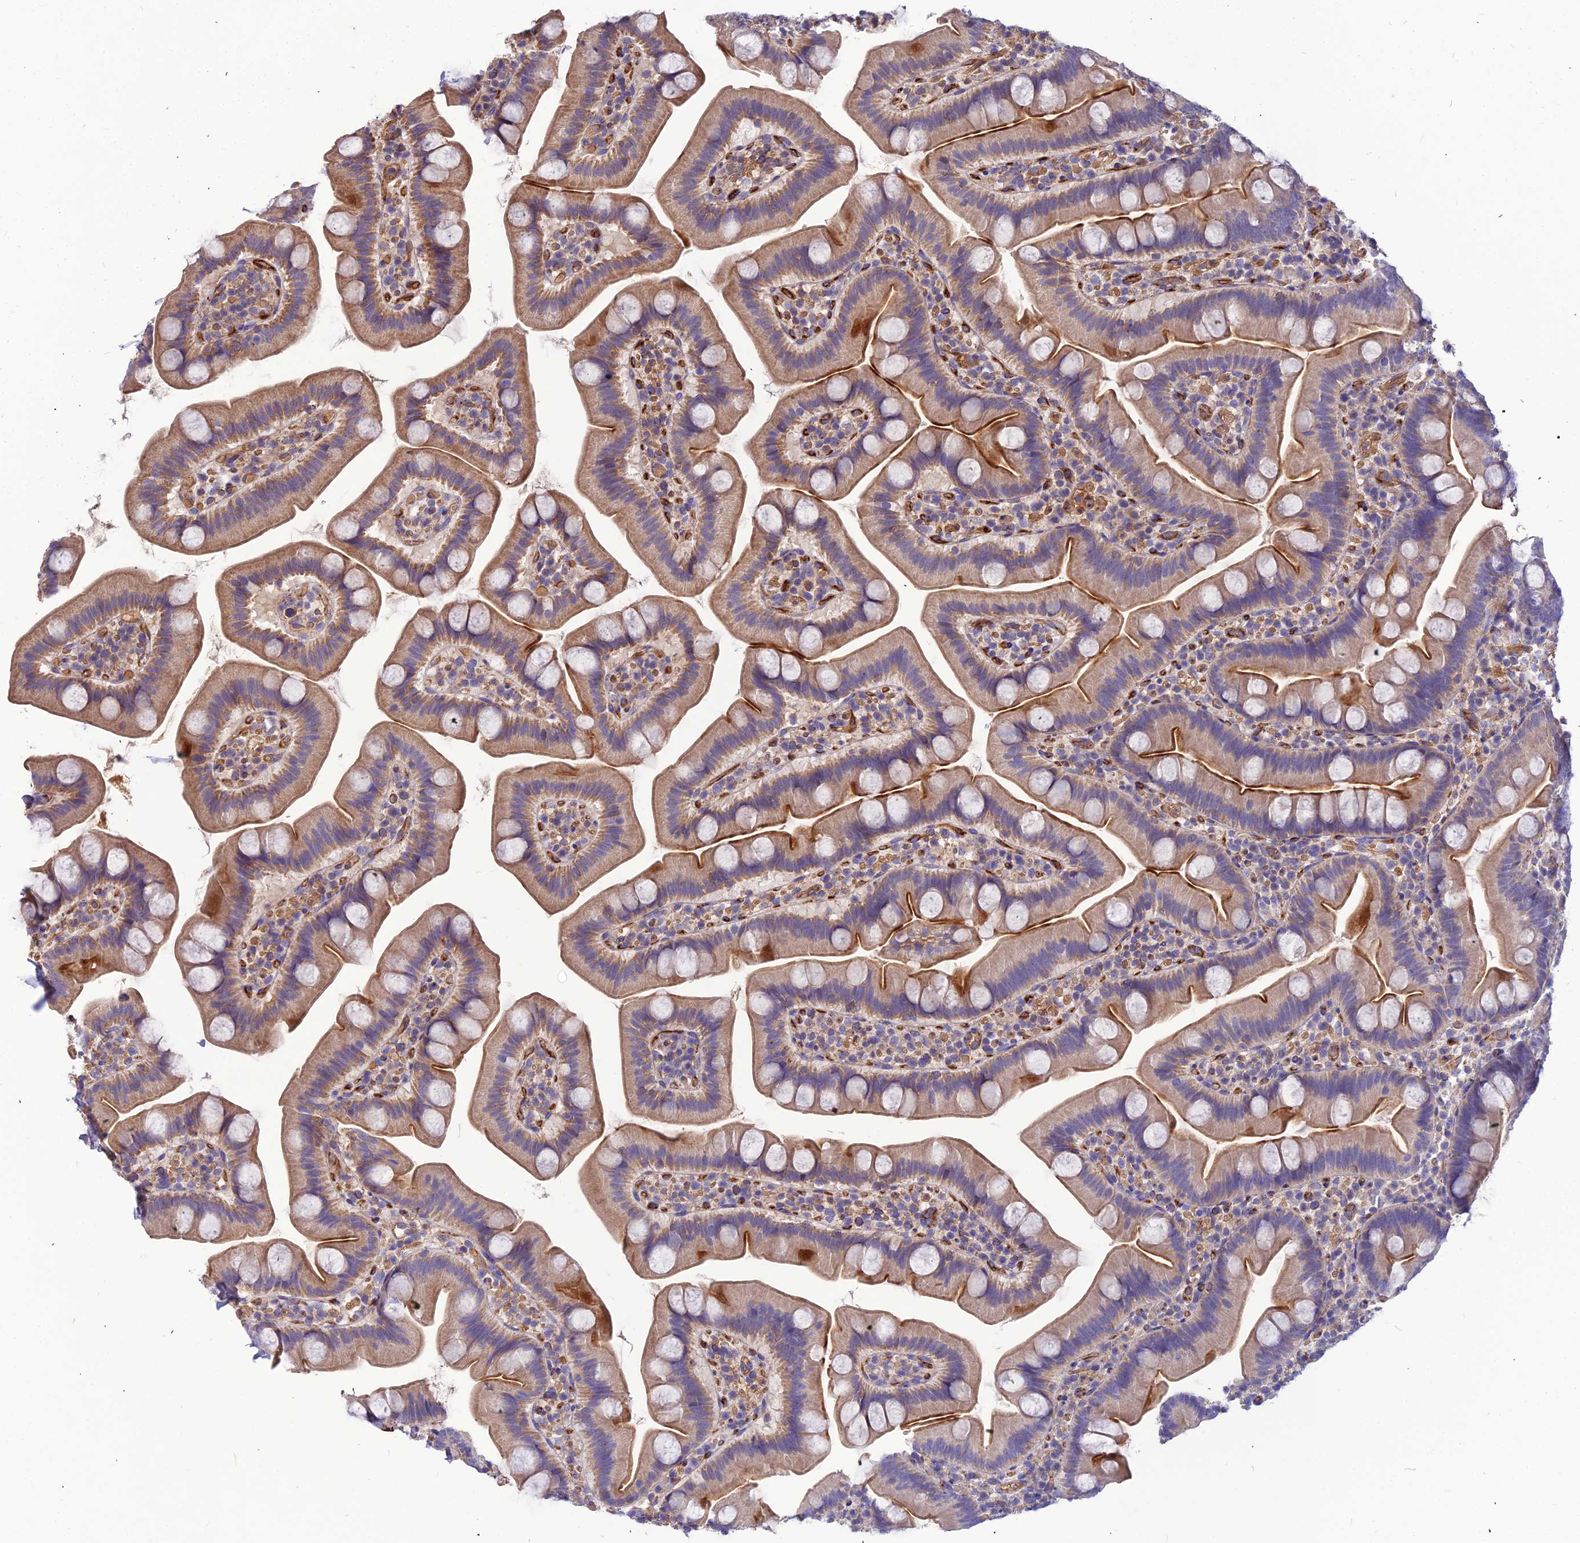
{"staining": {"intensity": "moderate", "quantity": ">75%", "location": "cytoplasmic/membranous"}, "tissue": "small intestine", "cell_type": "Glandular cells", "image_type": "normal", "snomed": [{"axis": "morphology", "description": "Normal tissue, NOS"}, {"axis": "topography", "description": "Small intestine"}], "caption": "Small intestine stained for a protein reveals moderate cytoplasmic/membranous positivity in glandular cells. (Brightfield microscopy of DAB IHC at high magnification).", "gene": "ASPHD1", "patient": {"sex": "female", "age": 68}}